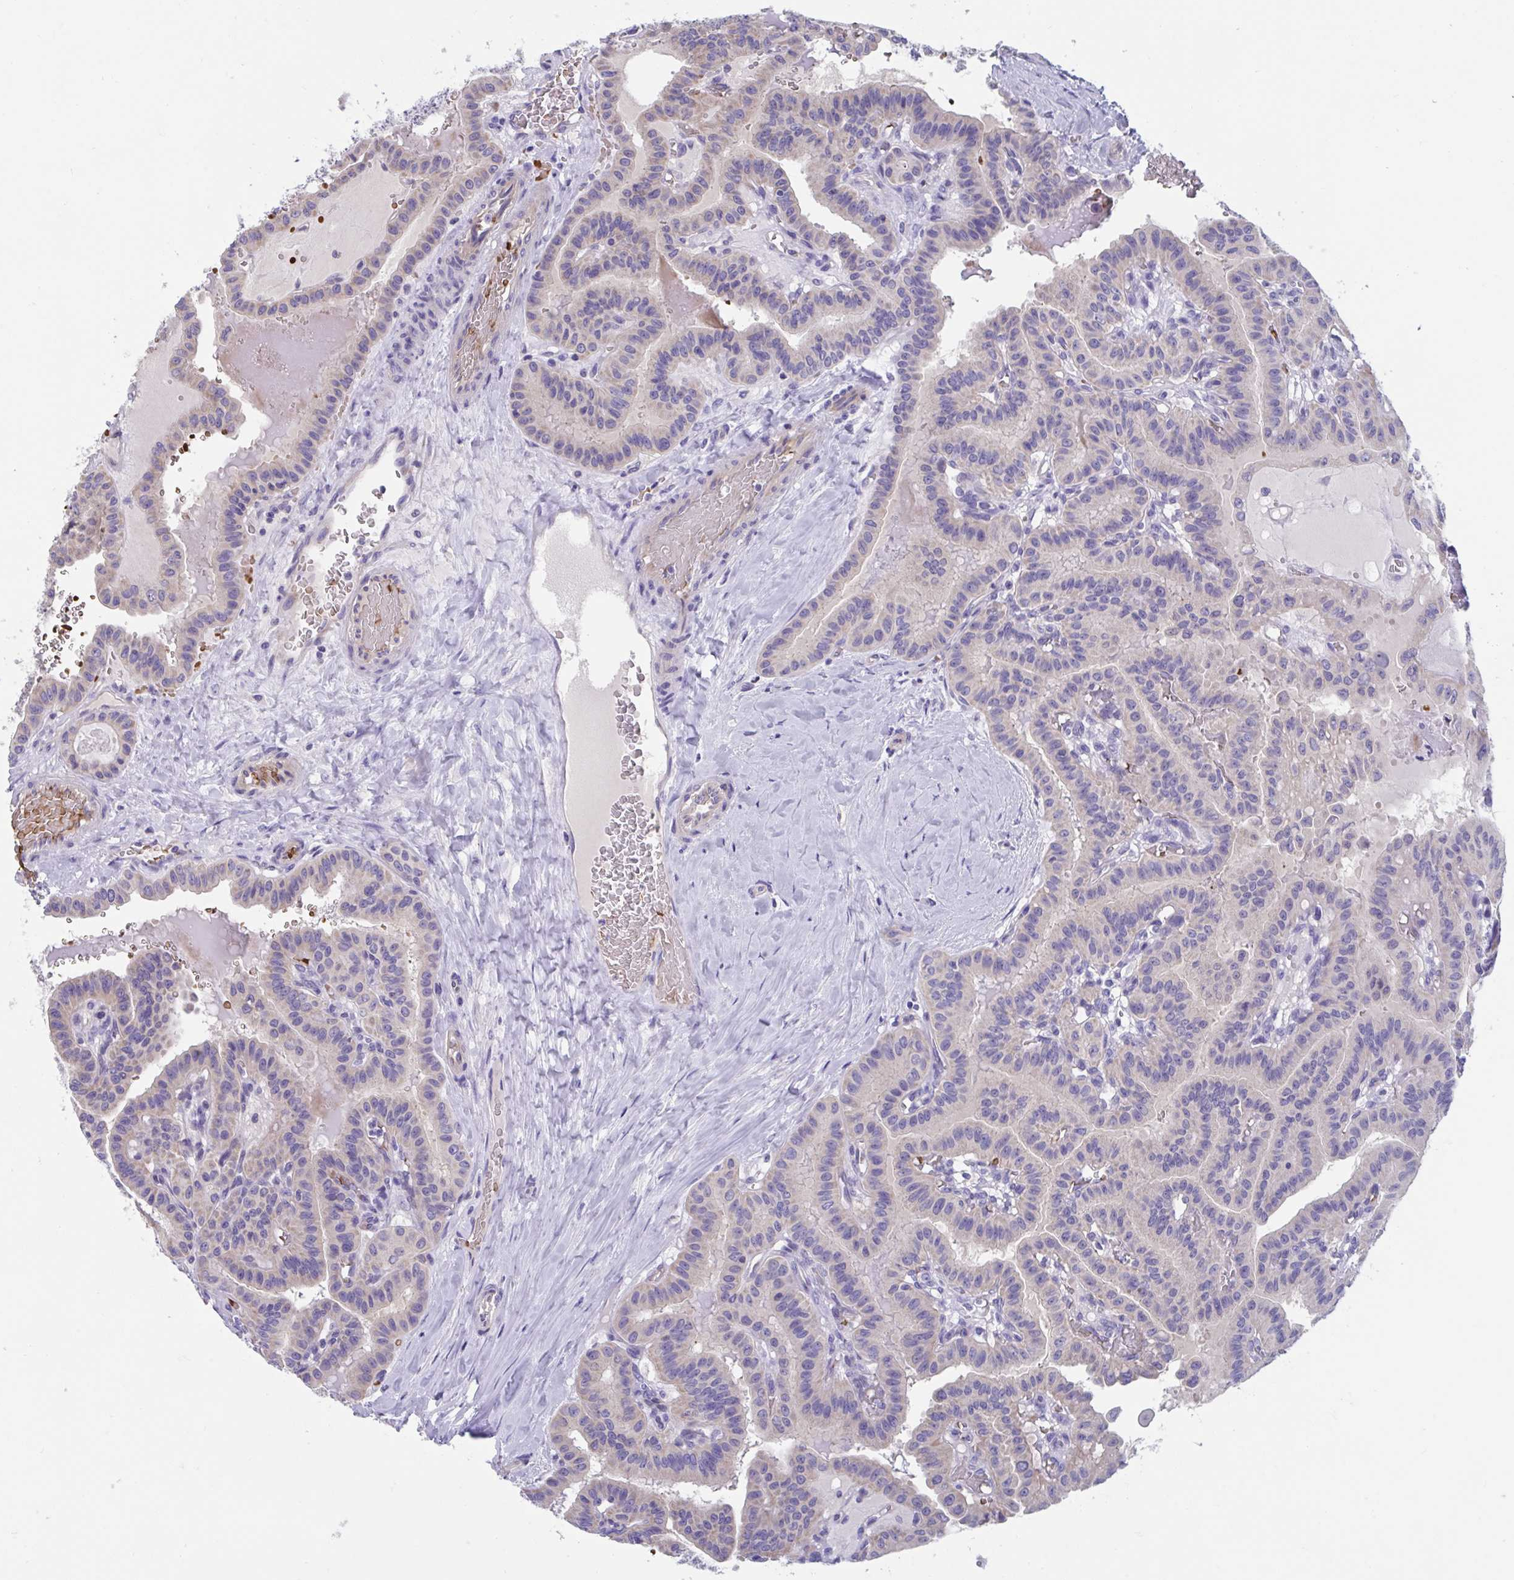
{"staining": {"intensity": "weak", "quantity": "25%-75%", "location": "cytoplasmic/membranous"}, "tissue": "thyroid cancer", "cell_type": "Tumor cells", "image_type": "cancer", "snomed": [{"axis": "morphology", "description": "Papillary adenocarcinoma, NOS"}, {"axis": "topography", "description": "Thyroid gland"}], "caption": "Papillary adenocarcinoma (thyroid) stained with a brown dye shows weak cytoplasmic/membranous positive staining in about 25%-75% of tumor cells.", "gene": "TTC30B", "patient": {"sex": "male", "age": 87}}